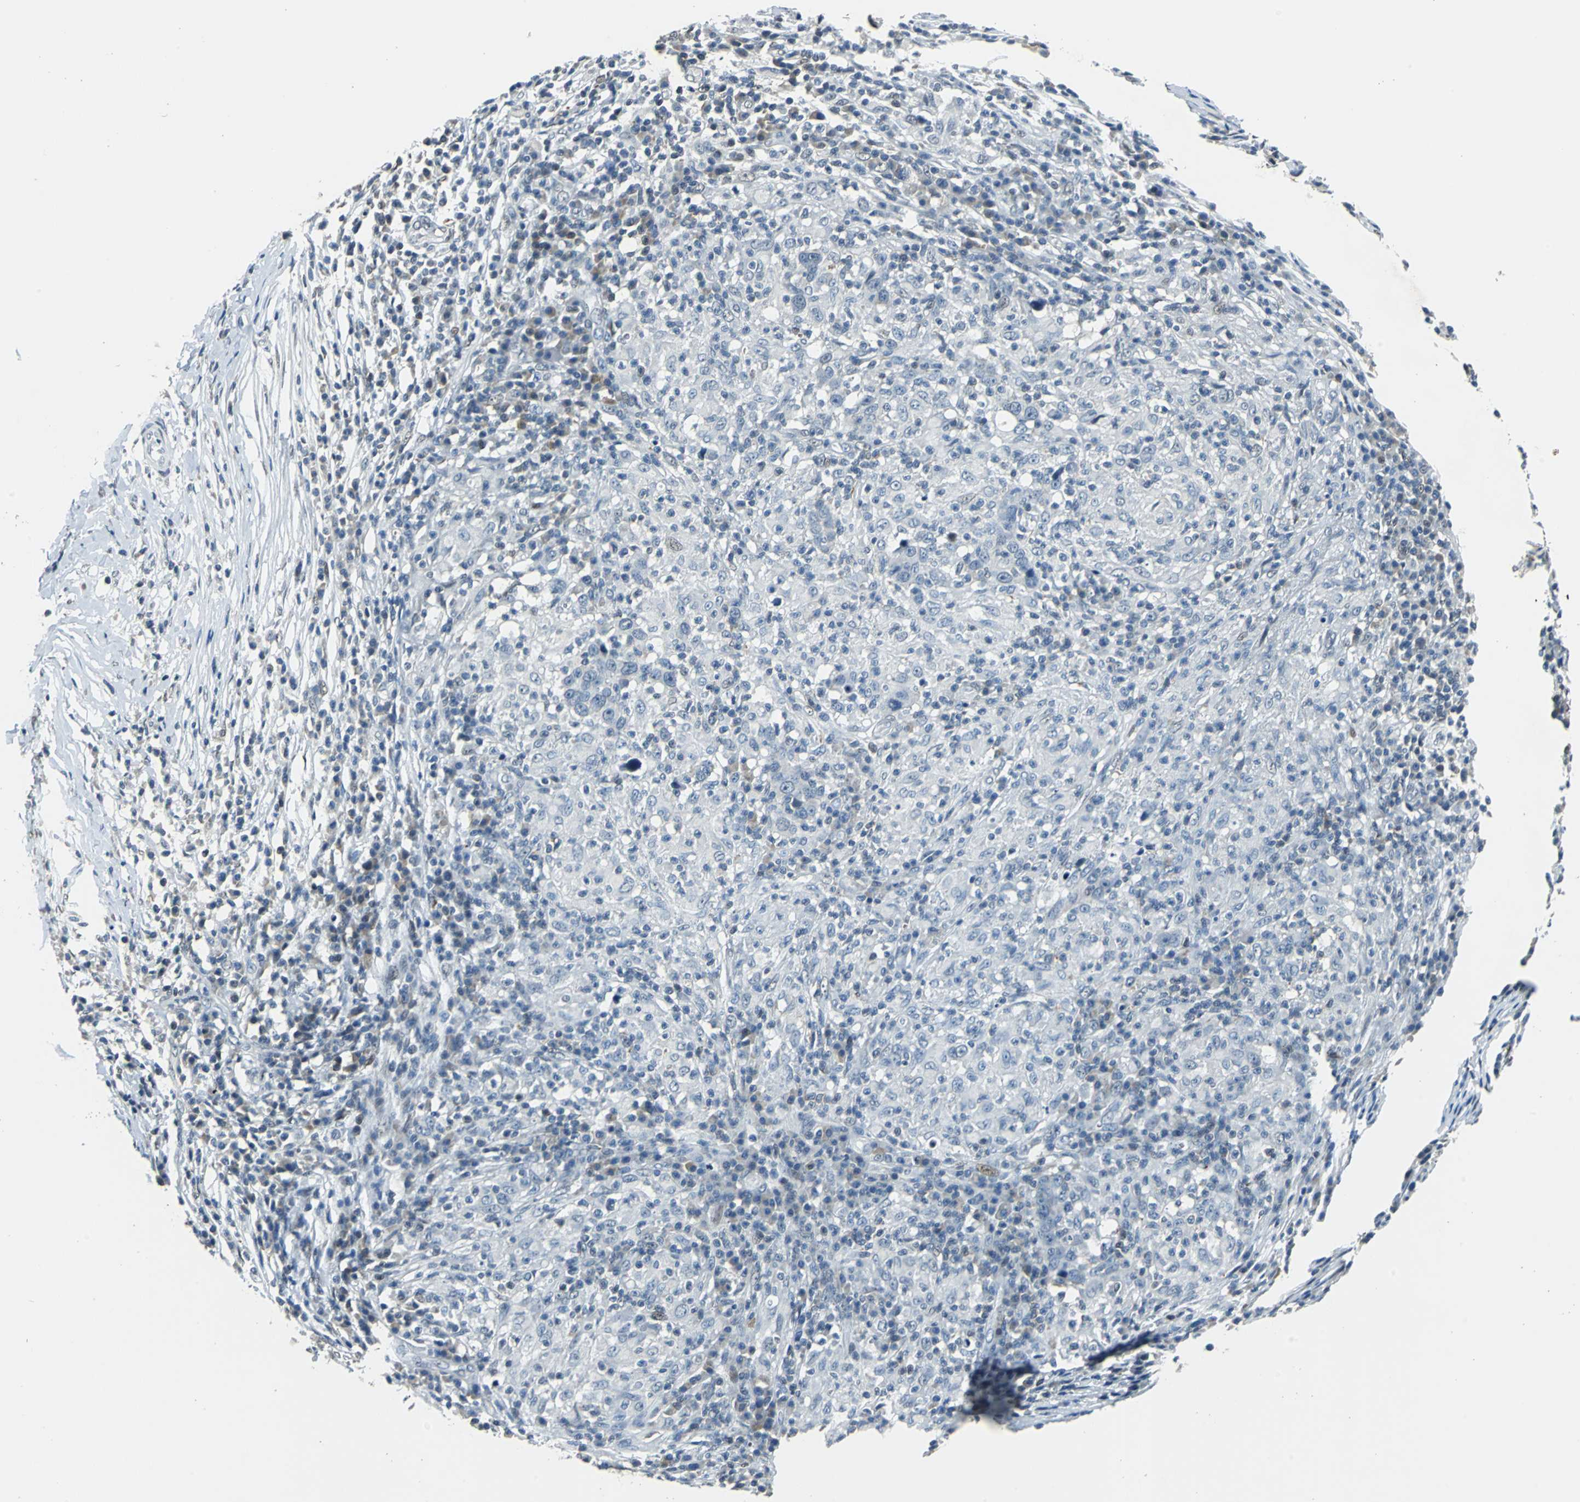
{"staining": {"intensity": "weak", "quantity": "<25%", "location": "nuclear"}, "tissue": "head and neck cancer", "cell_type": "Tumor cells", "image_type": "cancer", "snomed": [{"axis": "morphology", "description": "Adenocarcinoma, NOS"}, {"axis": "topography", "description": "Salivary gland"}, {"axis": "topography", "description": "Head-Neck"}], "caption": "This is an IHC micrograph of head and neck cancer (adenocarcinoma). There is no staining in tumor cells.", "gene": "HCFC2", "patient": {"sex": "female", "age": 65}}